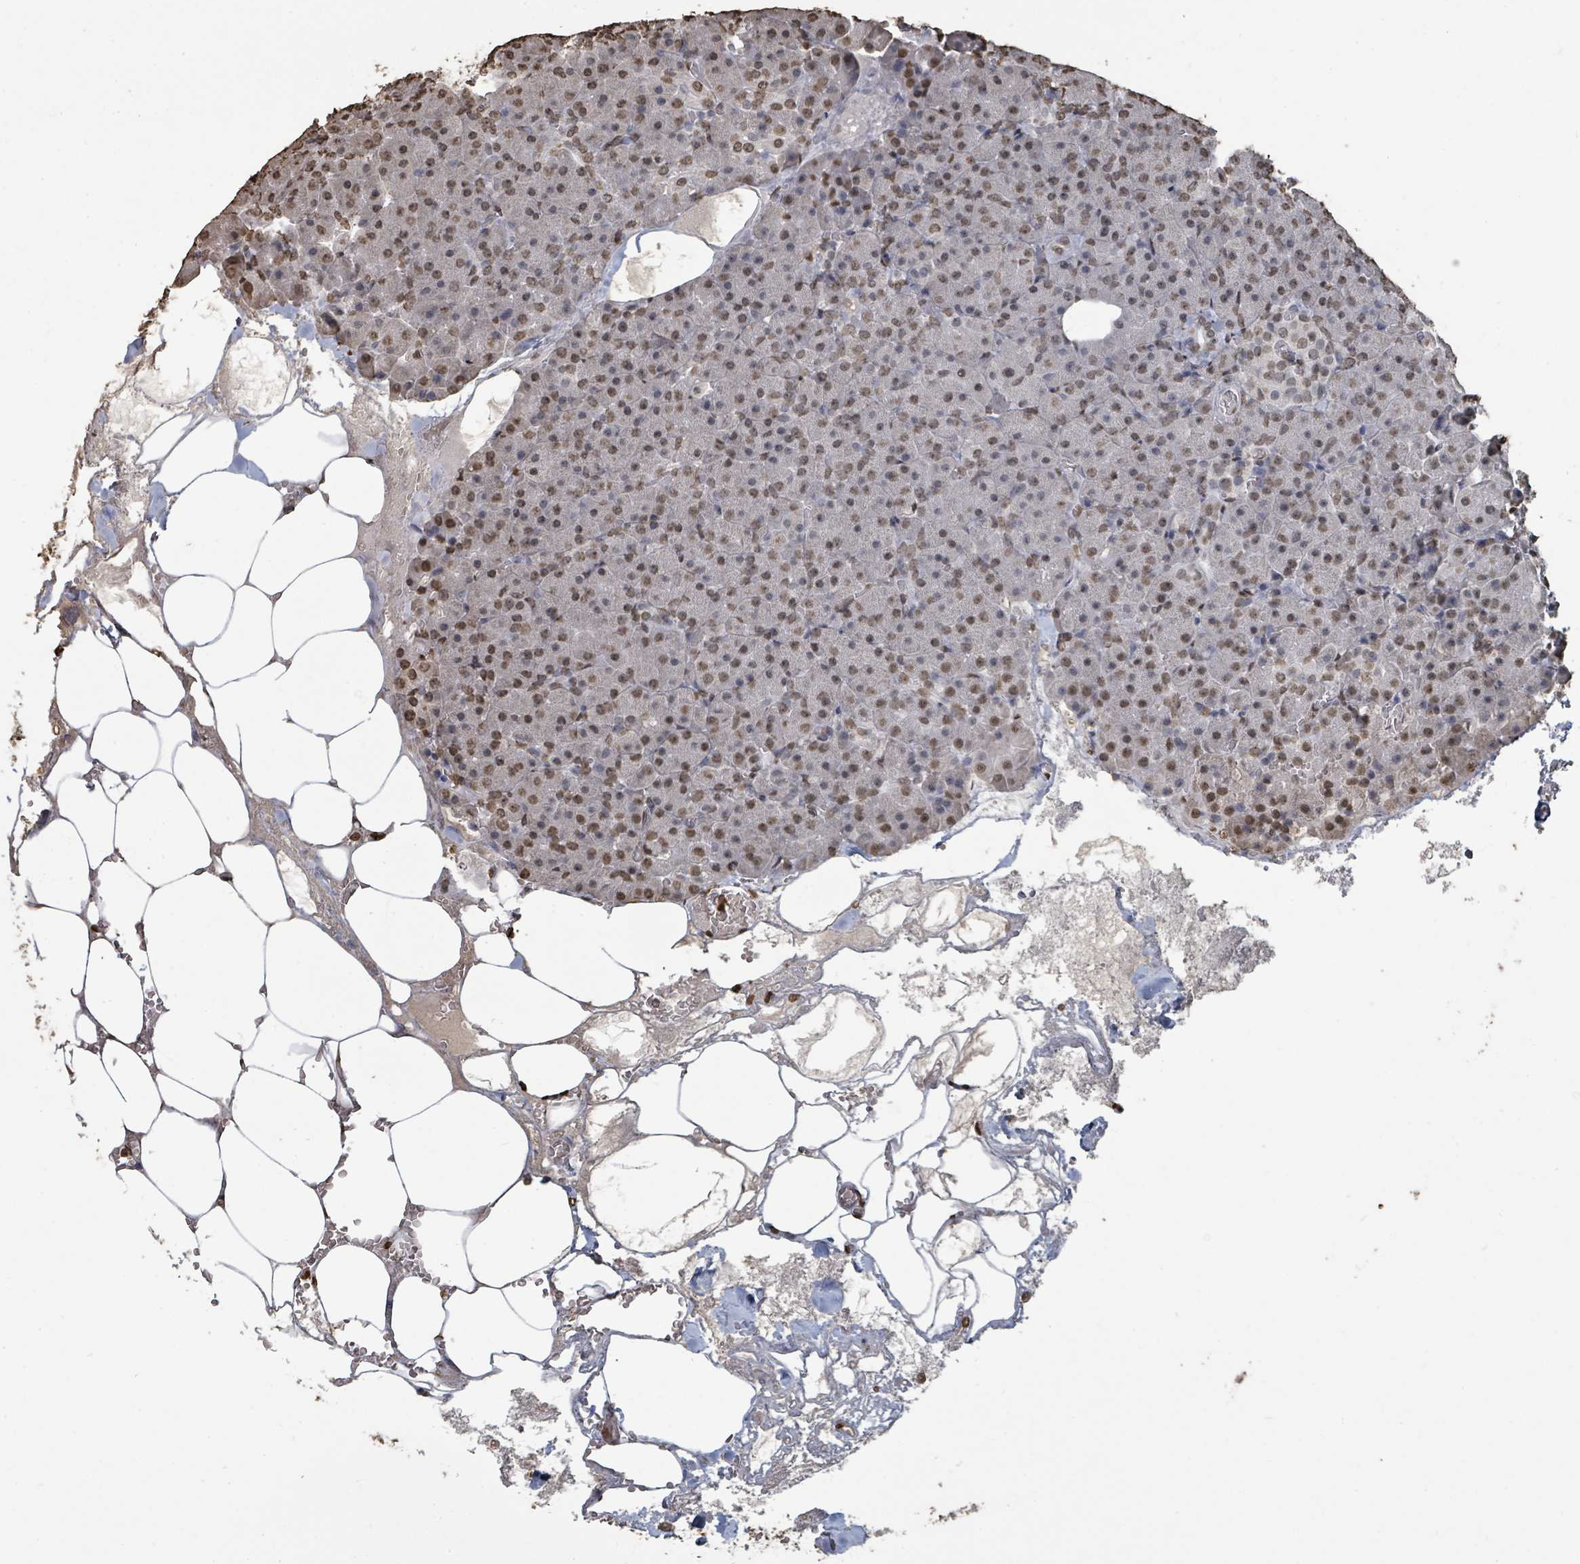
{"staining": {"intensity": "moderate", "quantity": ">75%", "location": "nuclear"}, "tissue": "pancreas", "cell_type": "Exocrine glandular cells", "image_type": "normal", "snomed": [{"axis": "morphology", "description": "Normal tissue, NOS"}, {"axis": "topography", "description": "Pancreas"}], "caption": "Immunohistochemical staining of normal human pancreas exhibits >75% levels of moderate nuclear protein staining in about >75% of exocrine glandular cells.", "gene": "MRPS12", "patient": {"sex": "female", "age": 74}}